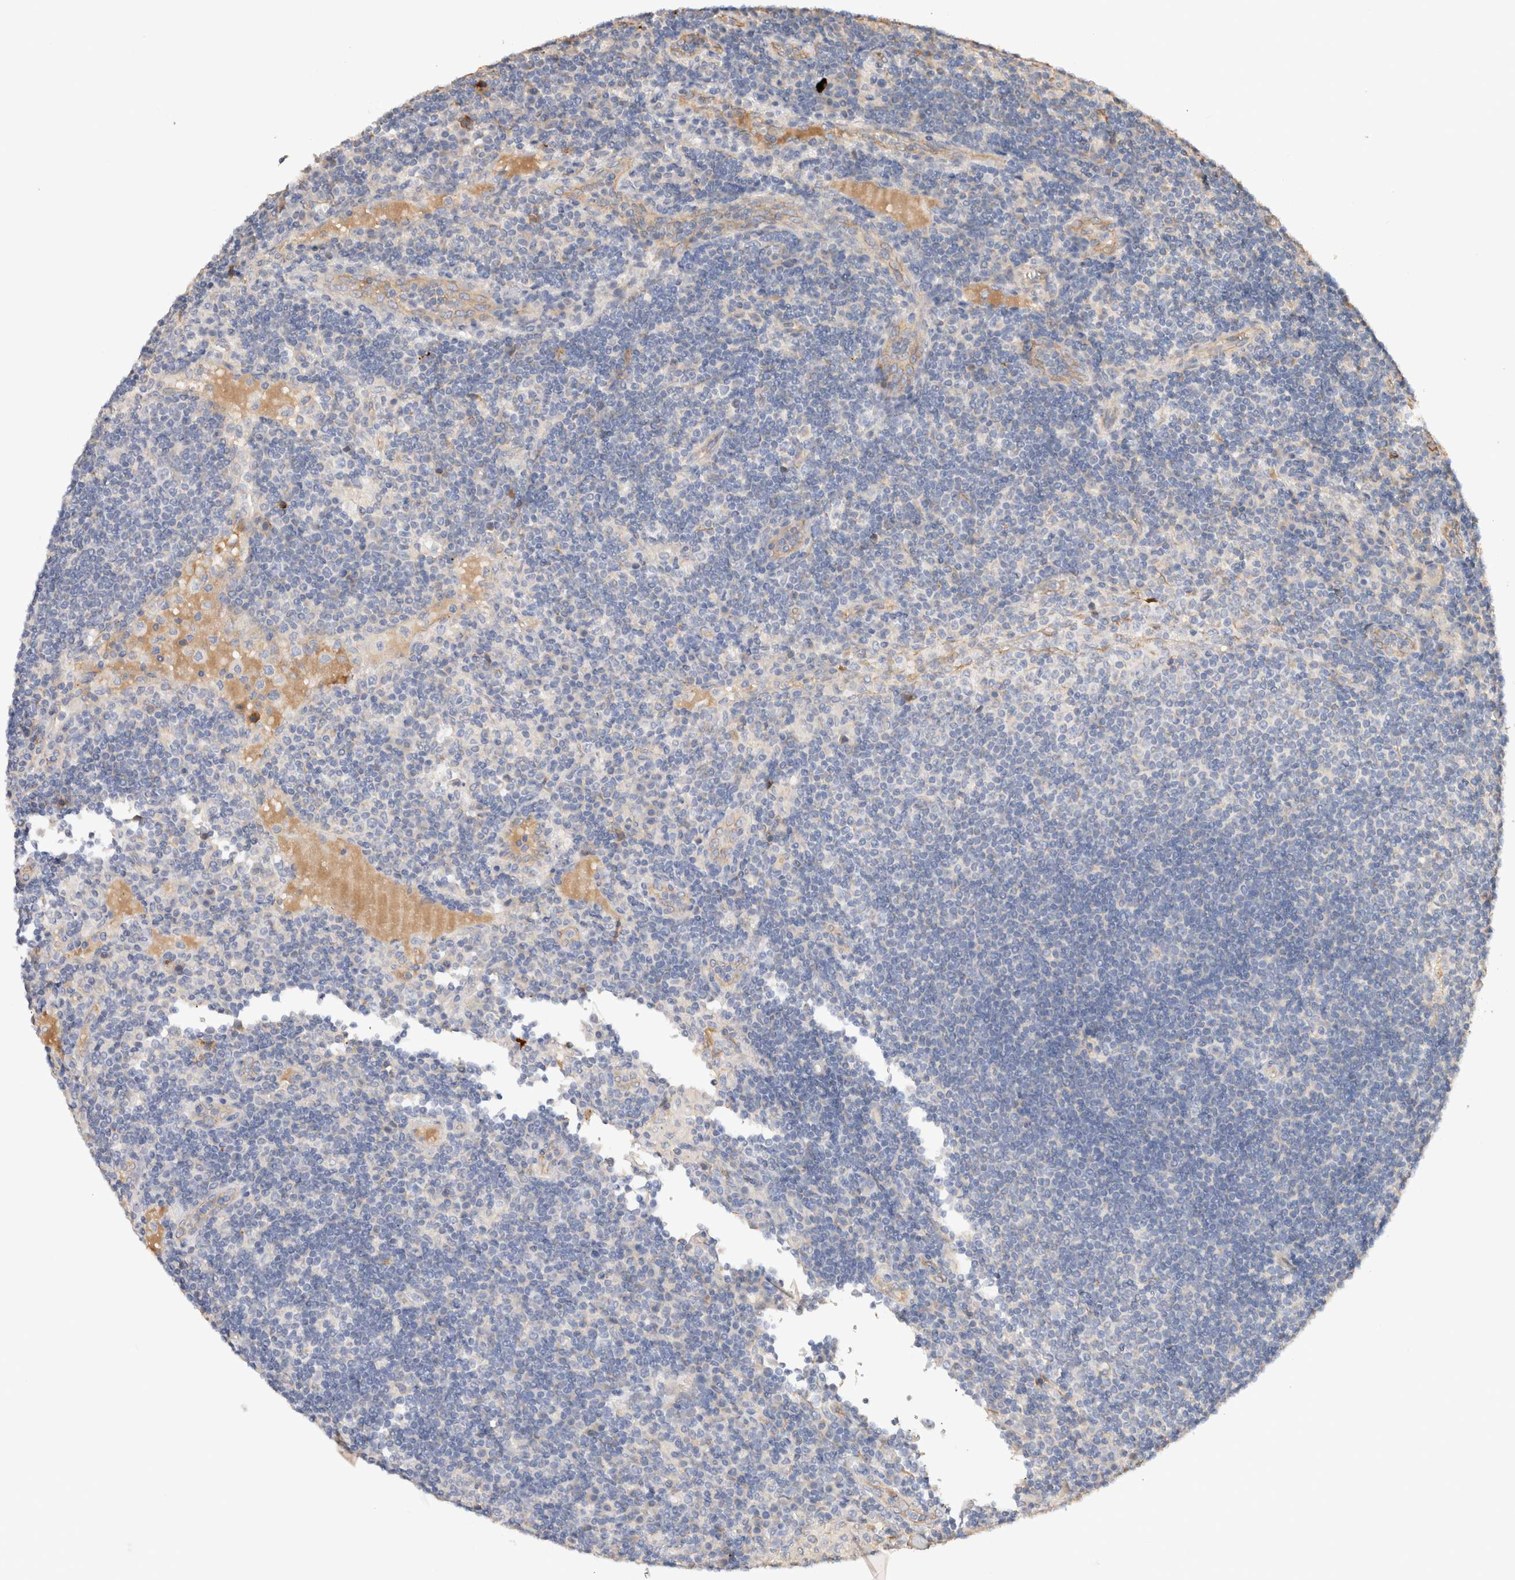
{"staining": {"intensity": "negative", "quantity": "none", "location": "none"}, "tissue": "lymph node", "cell_type": "Germinal center cells", "image_type": "normal", "snomed": [{"axis": "morphology", "description": "Normal tissue, NOS"}, {"axis": "topography", "description": "Lymph node"}], "caption": "Immunohistochemistry (IHC) photomicrograph of unremarkable lymph node: human lymph node stained with DAB (3,3'-diaminobenzidine) displays no significant protein staining in germinal center cells. Brightfield microscopy of IHC stained with DAB (3,3'-diaminobenzidine) (brown) and hematoxylin (blue), captured at high magnification.", "gene": "PROS1", "patient": {"sex": "female", "age": 53}}